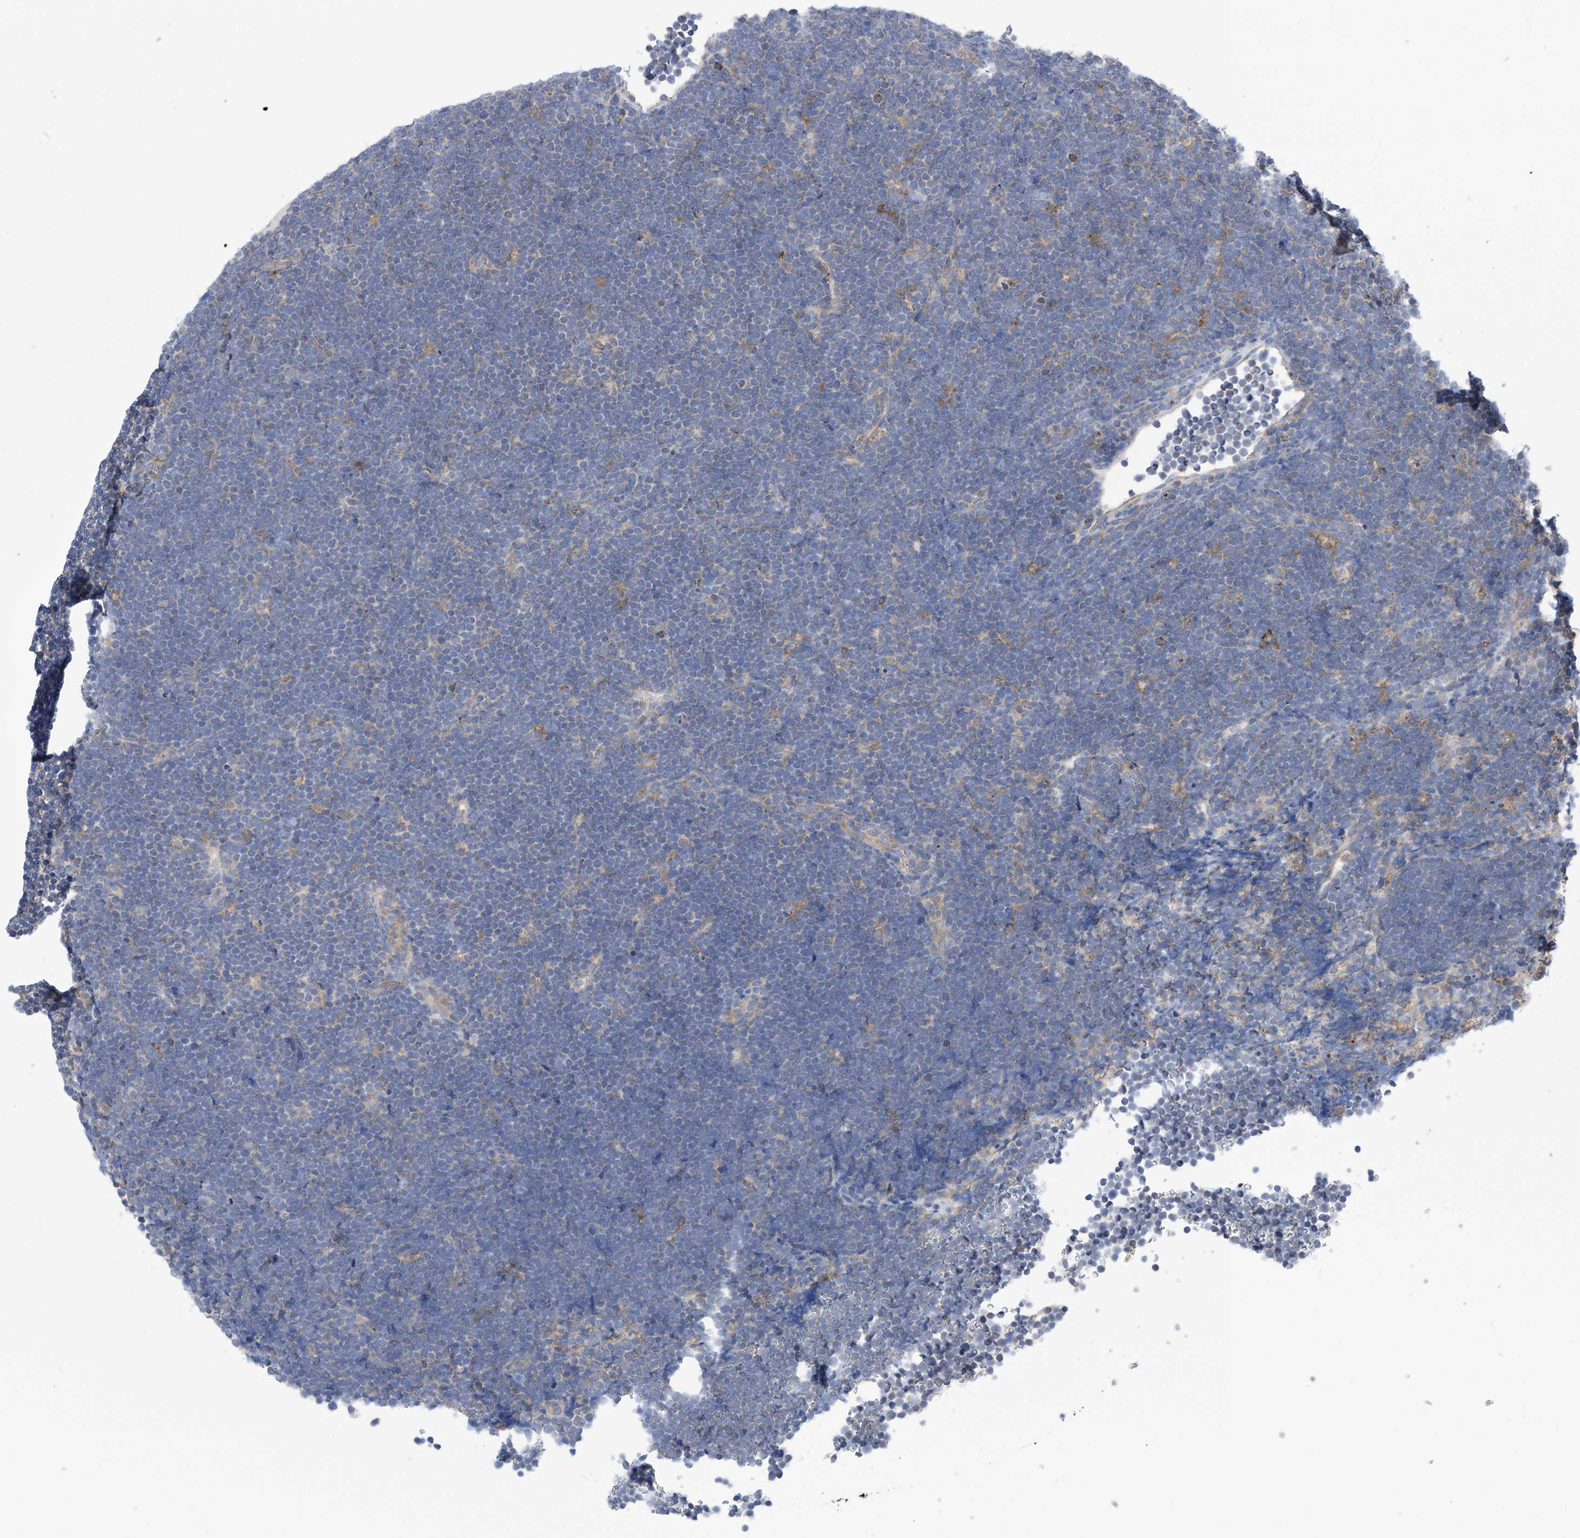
{"staining": {"intensity": "negative", "quantity": "none", "location": "none"}, "tissue": "lymphoma", "cell_type": "Tumor cells", "image_type": "cancer", "snomed": [{"axis": "morphology", "description": "Malignant lymphoma, non-Hodgkin's type, High grade"}, {"axis": "topography", "description": "Lymph node"}], "caption": "This is an immunohistochemistry (IHC) micrograph of high-grade malignant lymphoma, non-Hodgkin's type. There is no expression in tumor cells.", "gene": "P2RX7", "patient": {"sex": "male", "age": 13}}